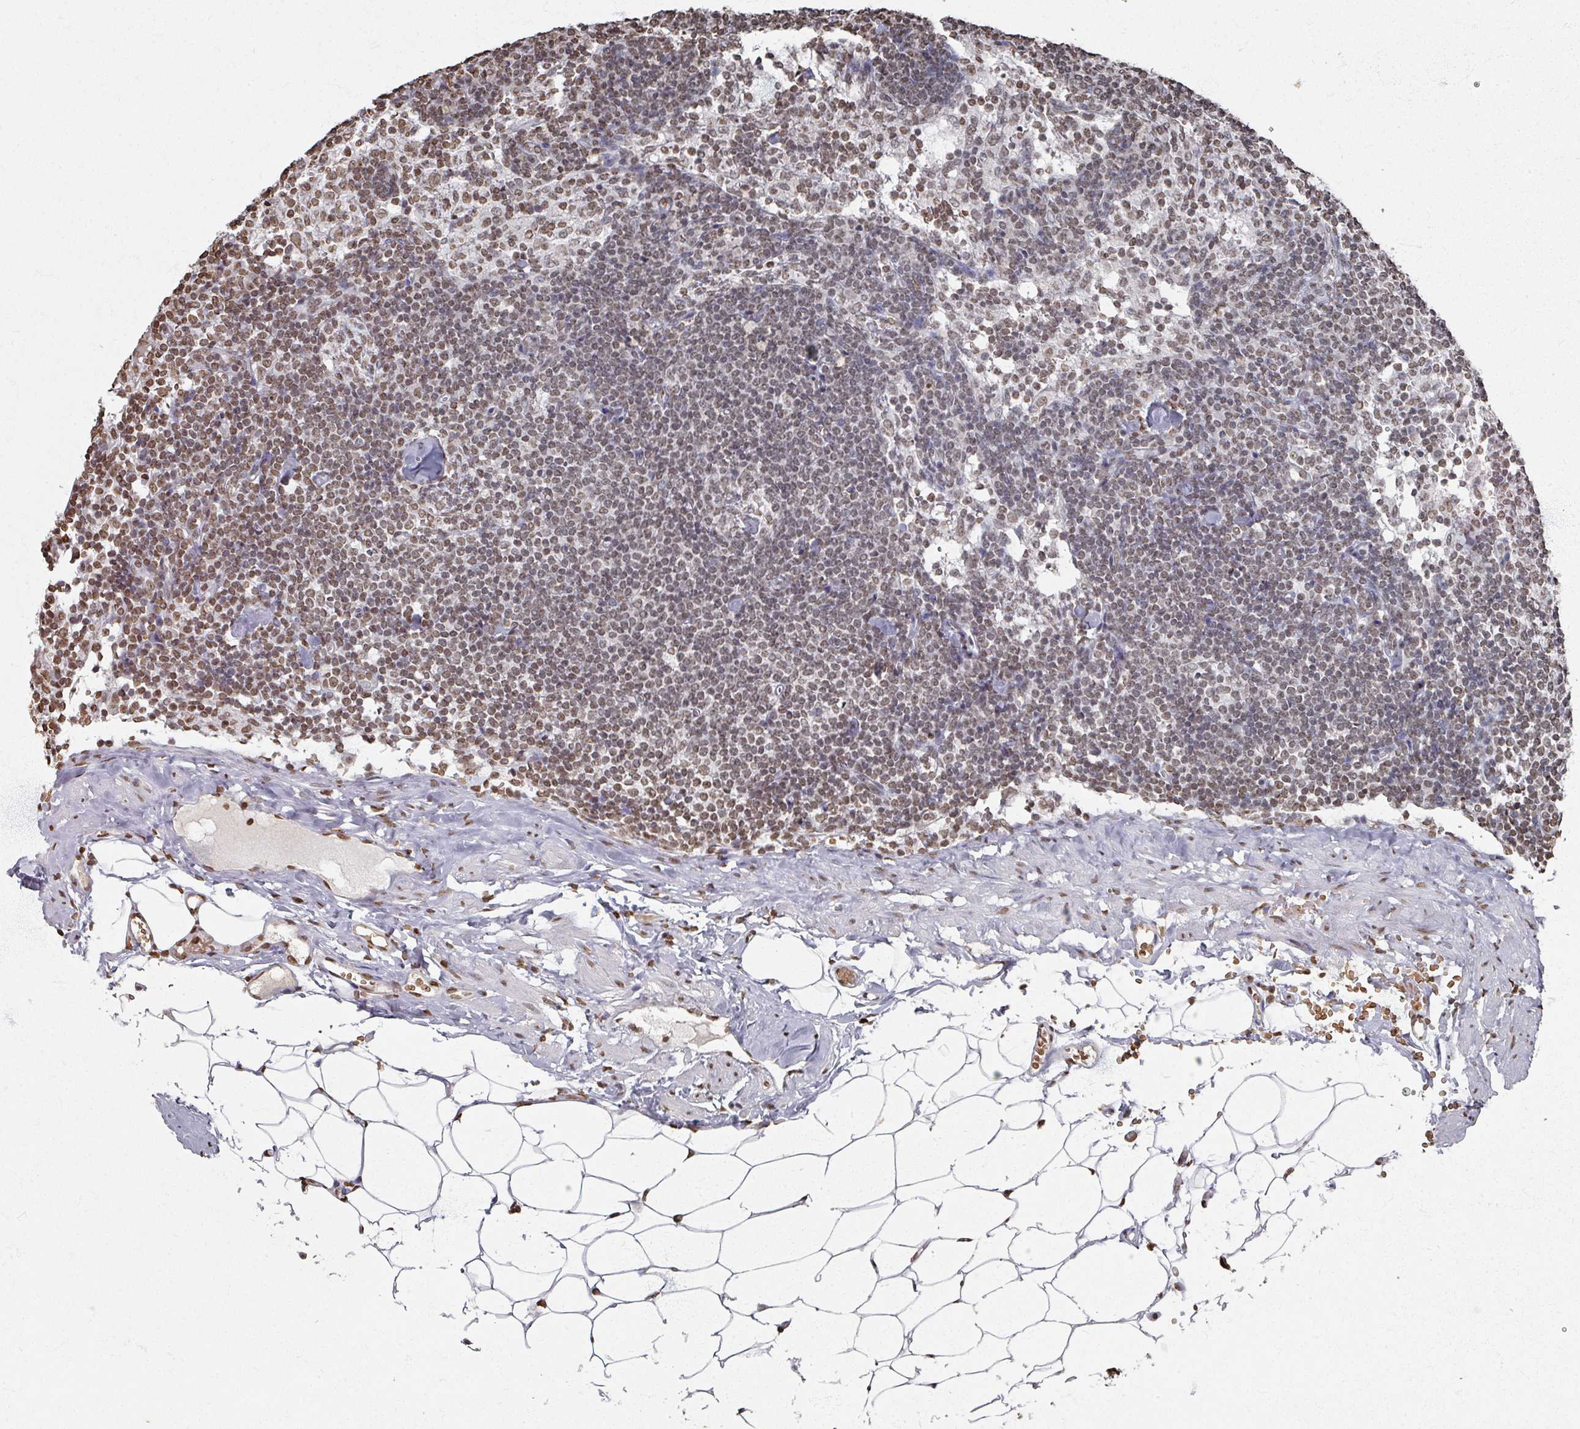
{"staining": {"intensity": "moderate", "quantity": ">75%", "location": "nuclear"}, "tissue": "lymph node", "cell_type": "Germinal center cells", "image_type": "normal", "snomed": [{"axis": "morphology", "description": "Normal tissue, NOS"}, {"axis": "topography", "description": "Lymph node"}], "caption": "Protein staining exhibits moderate nuclear staining in about >75% of germinal center cells in unremarkable lymph node.", "gene": "DCUN1D5", "patient": {"sex": "female", "age": 52}}